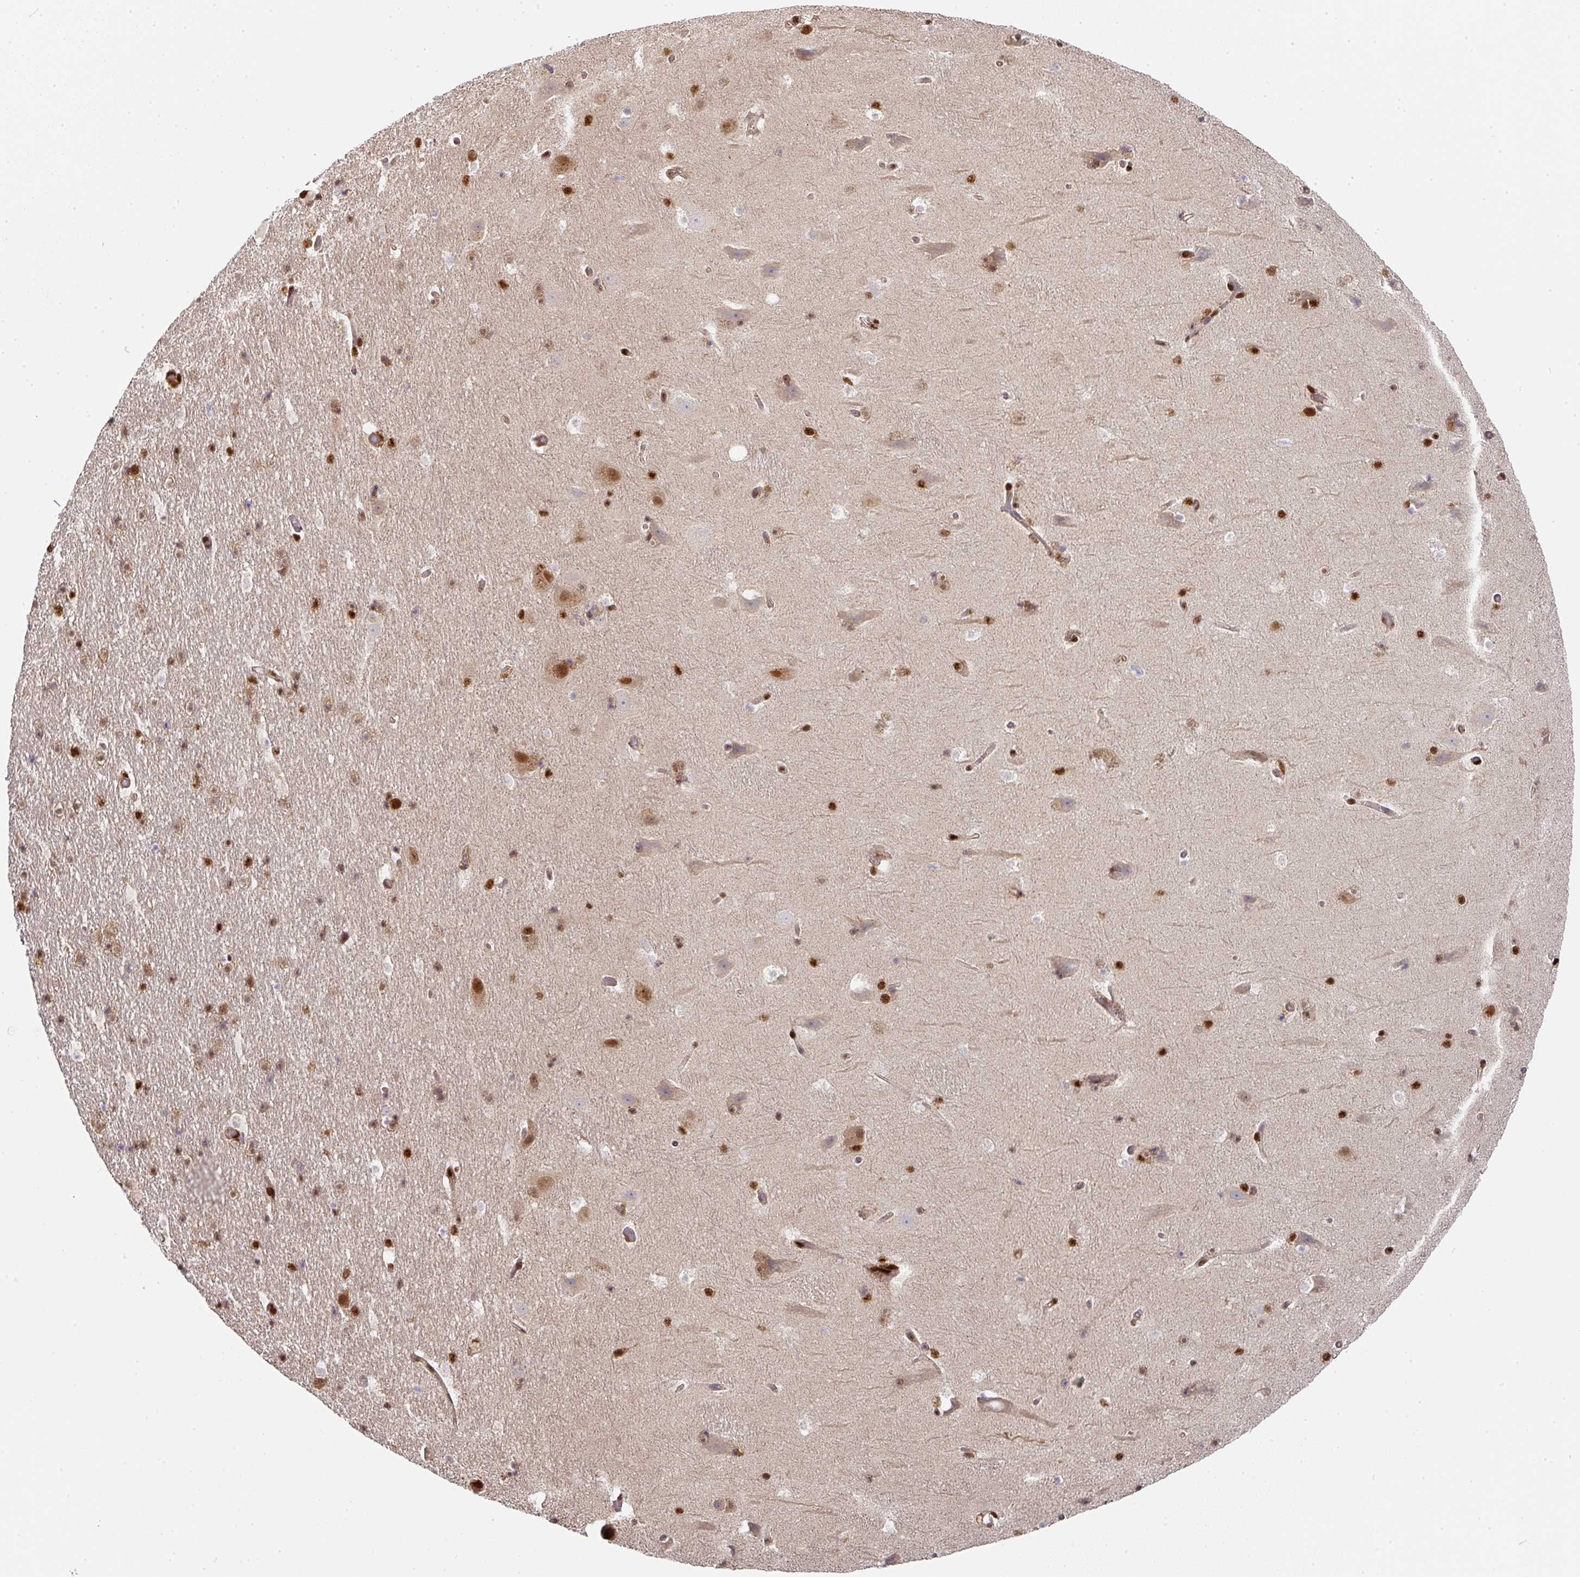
{"staining": {"intensity": "strong", "quantity": "25%-75%", "location": "nuclear"}, "tissue": "hippocampus", "cell_type": "Glial cells", "image_type": "normal", "snomed": [{"axis": "morphology", "description": "Normal tissue, NOS"}, {"axis": "topography", "description": "Hippocampus"}], "caption": "IHC of normal hippocampus shows high levels of strong nuclear expression in approximately 25%-75% of glial cells. (DAB (3,3'-diaminobenzidine) IHC with brightfield microscopy, high magnification).", "gene": "DIDO1", "patient": {"sex": "male", "age": 37}}